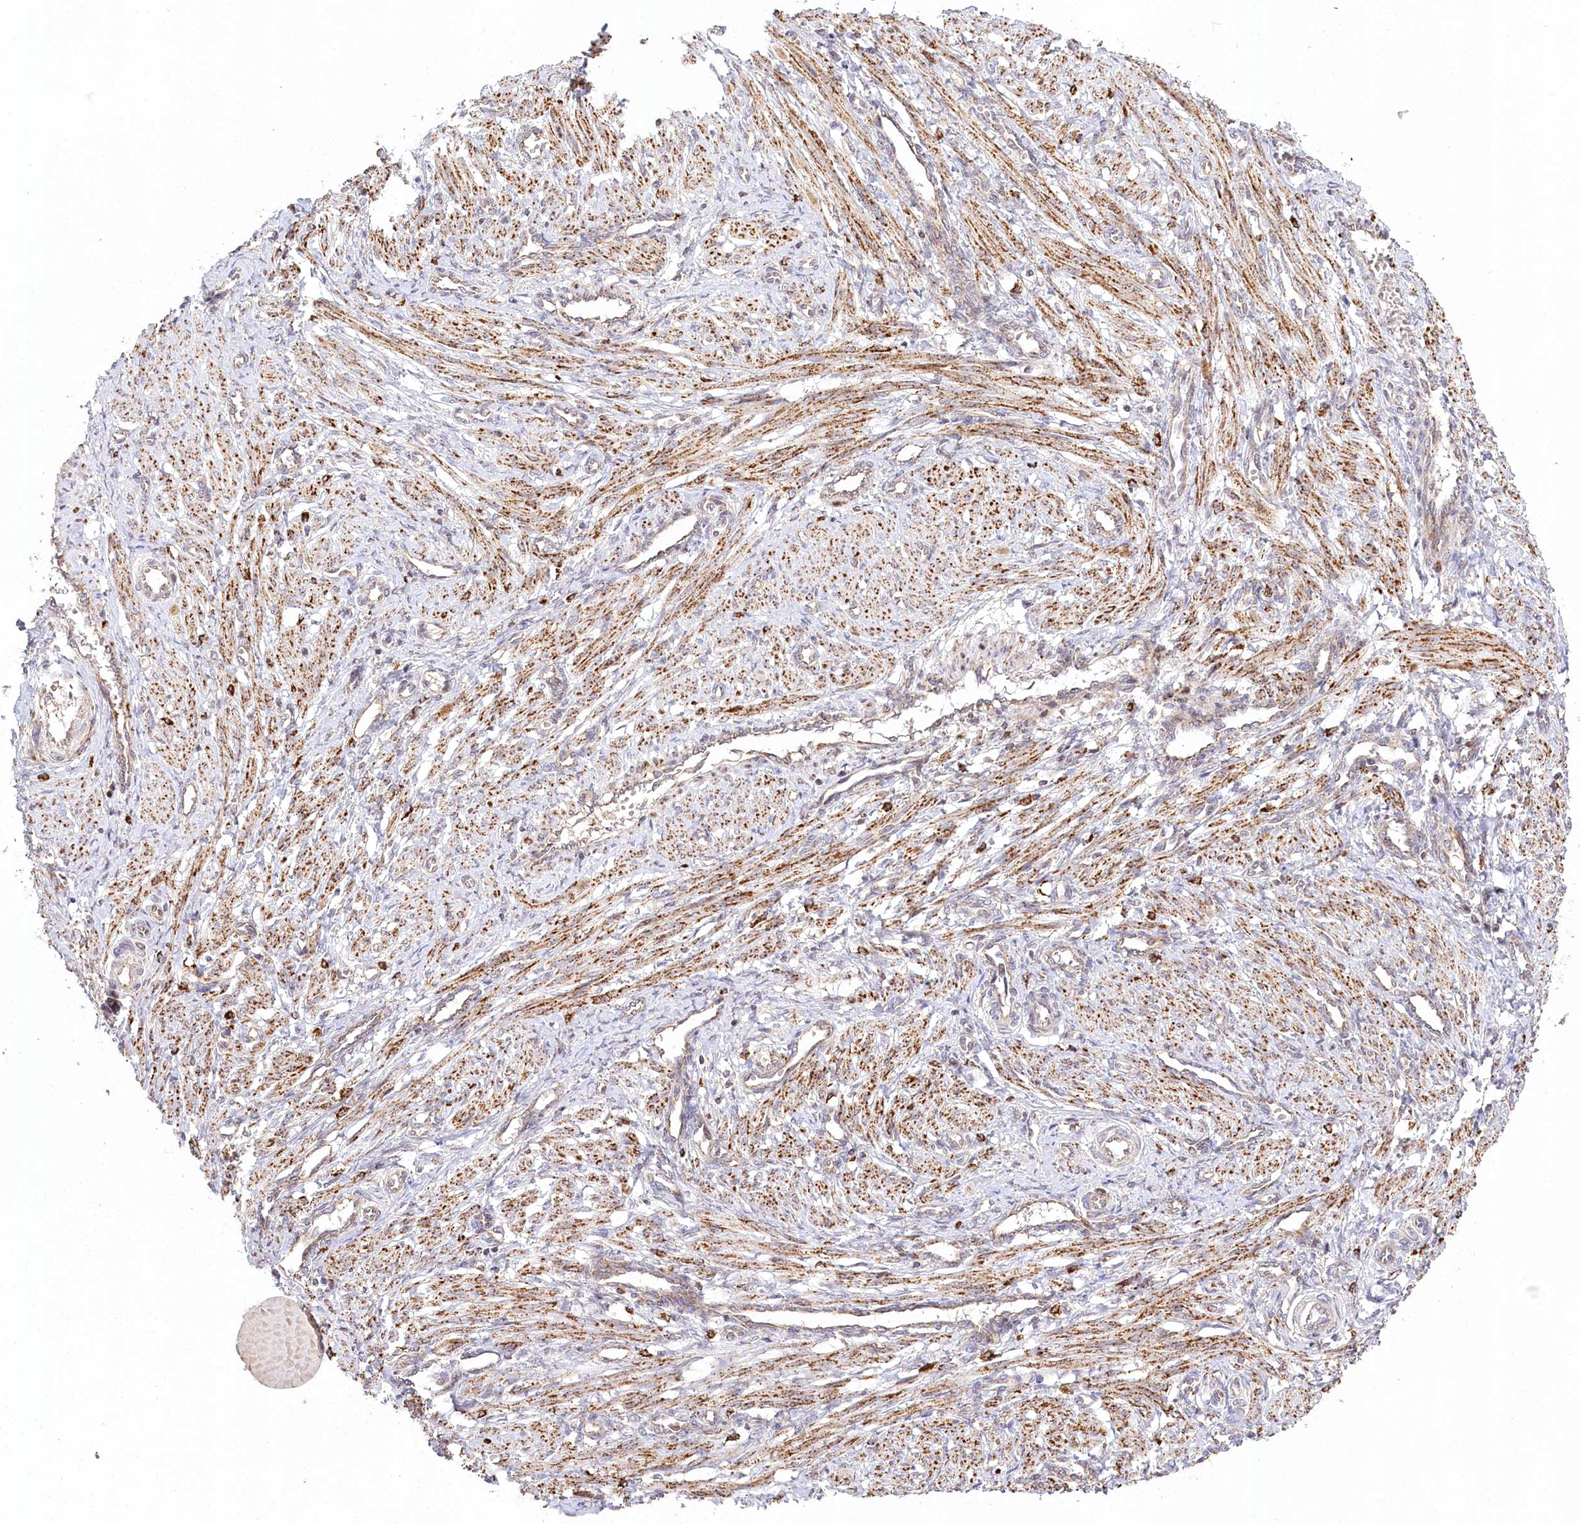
{"staining": {"intensity": "moderate", "quantity": ">75%", "location": "cytoplasmic/membranous"}, "tissue": "smooth muscle", "cell_type": "Smooth muscle cells", "image_type": "normal", "snomed": [{"axis": "morphology", "description": "Normal tissue, NOS"}, {"axis": "topography", "description": "Endometrium"}], "caption": "Brown immunohistochemical staining in benign smooth muscle shows moderate cytoplasmic/membranous positivity in approximately >75% of smooth muscle cells. (DAB = brown stain, brightfield microscopy at high magnification).", "gene": "RTN4IP1", "patient": {"sex": "female", "age": 33}}